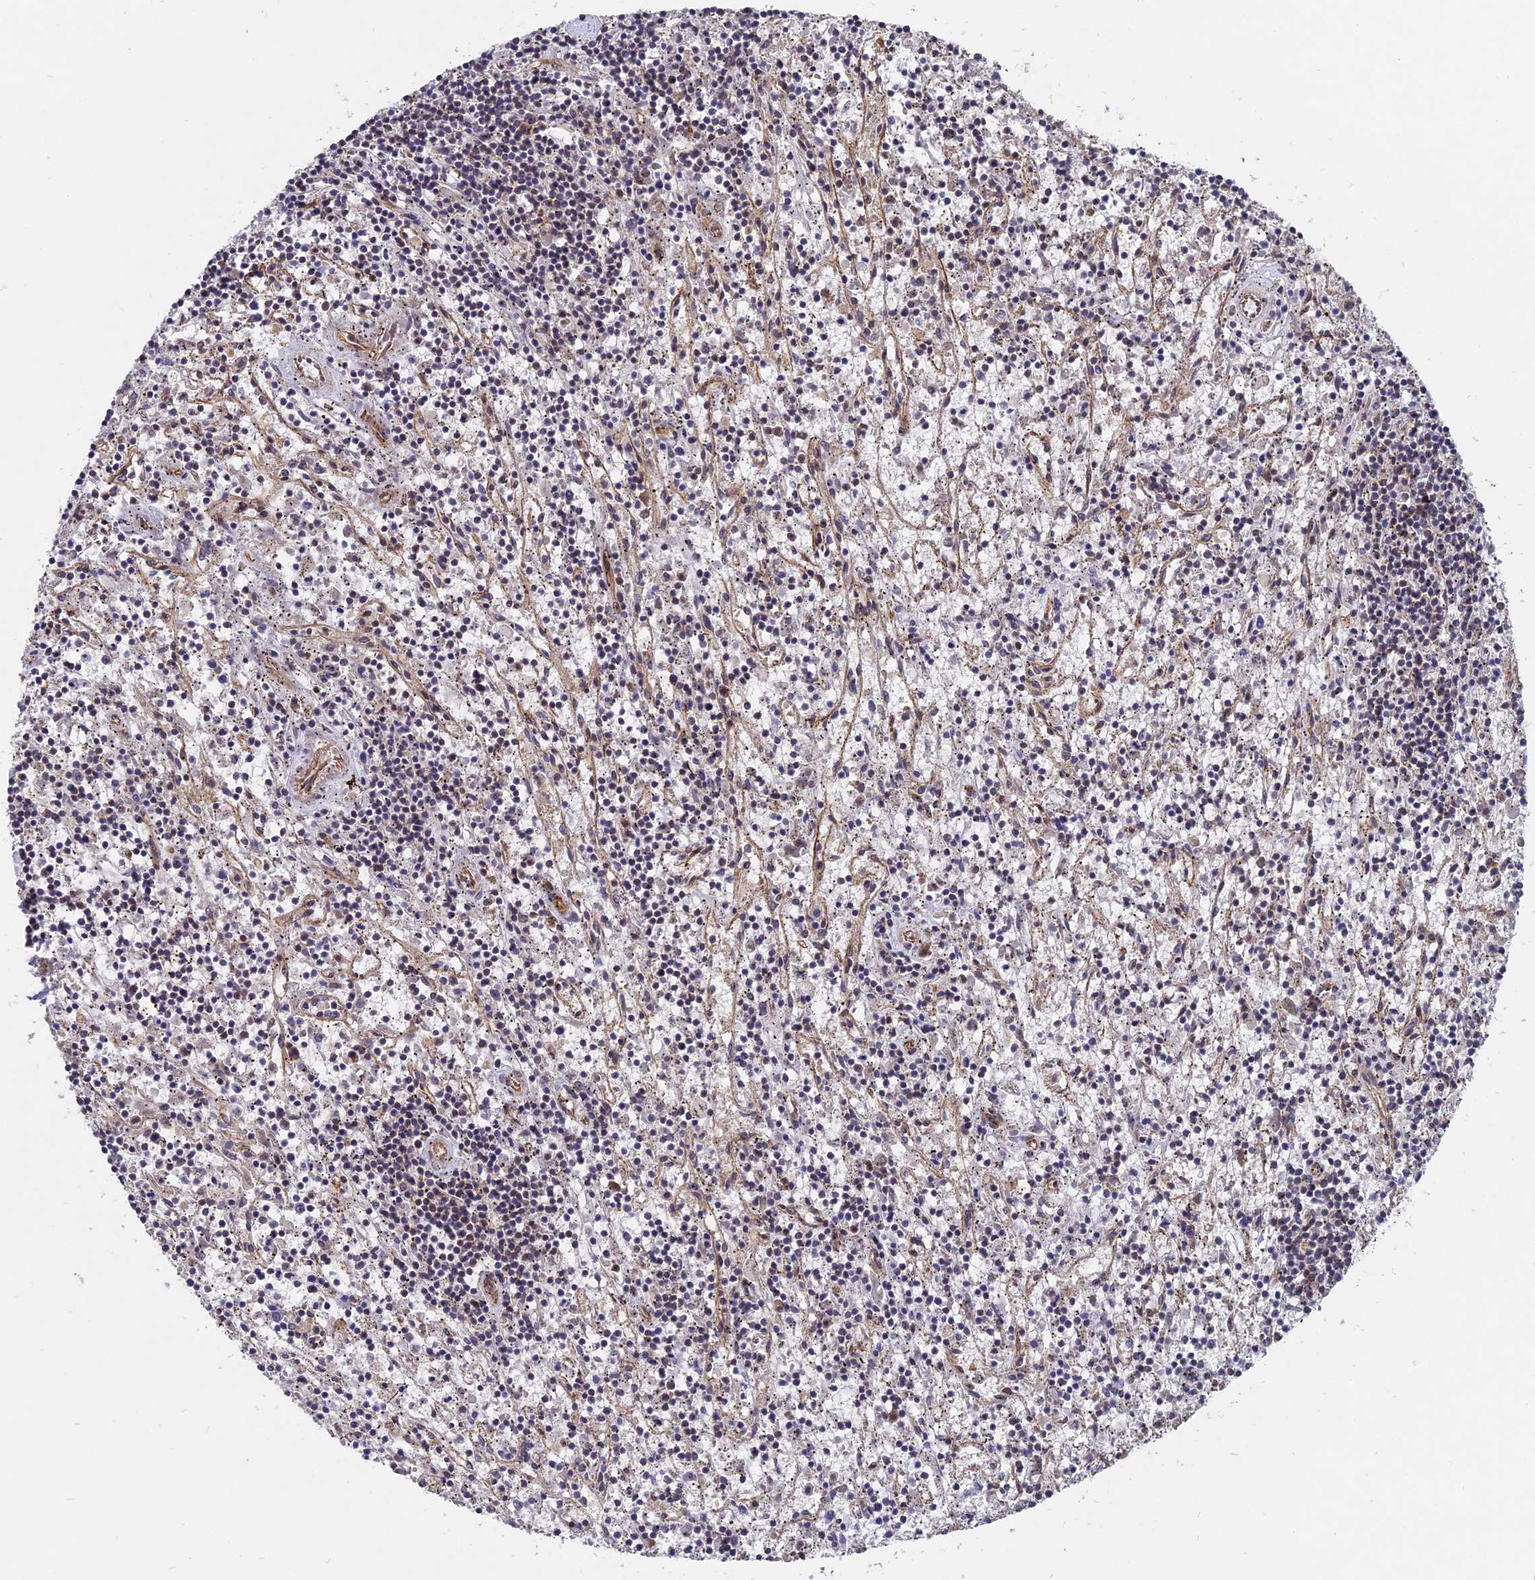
{"staining": {"intensity": "negative", "quantity": "none", "location": "none"}, "tissue": "lymphoma", "cell_type": "Tumor cells", "image_type": "cancer", "snomed": [{"axis": "morphology", "description": "Malignant lymphoma, non-Hodgkin's type, Low grade"}, {"axis": "topography", "description": "Spleen"}], "caption": "Immunohistochemistry of human lymphoma demonstrates no positivity in tumor cells. The staining was performed using DAB (3,3'-diaminobenzidine) to visualize the protein expression in brown, while the nuclei were stained in blue with hematoxylin (Magnification: 20x).", "gene": "NOSIP", "patient": {"sex": "male", "age": 76}}